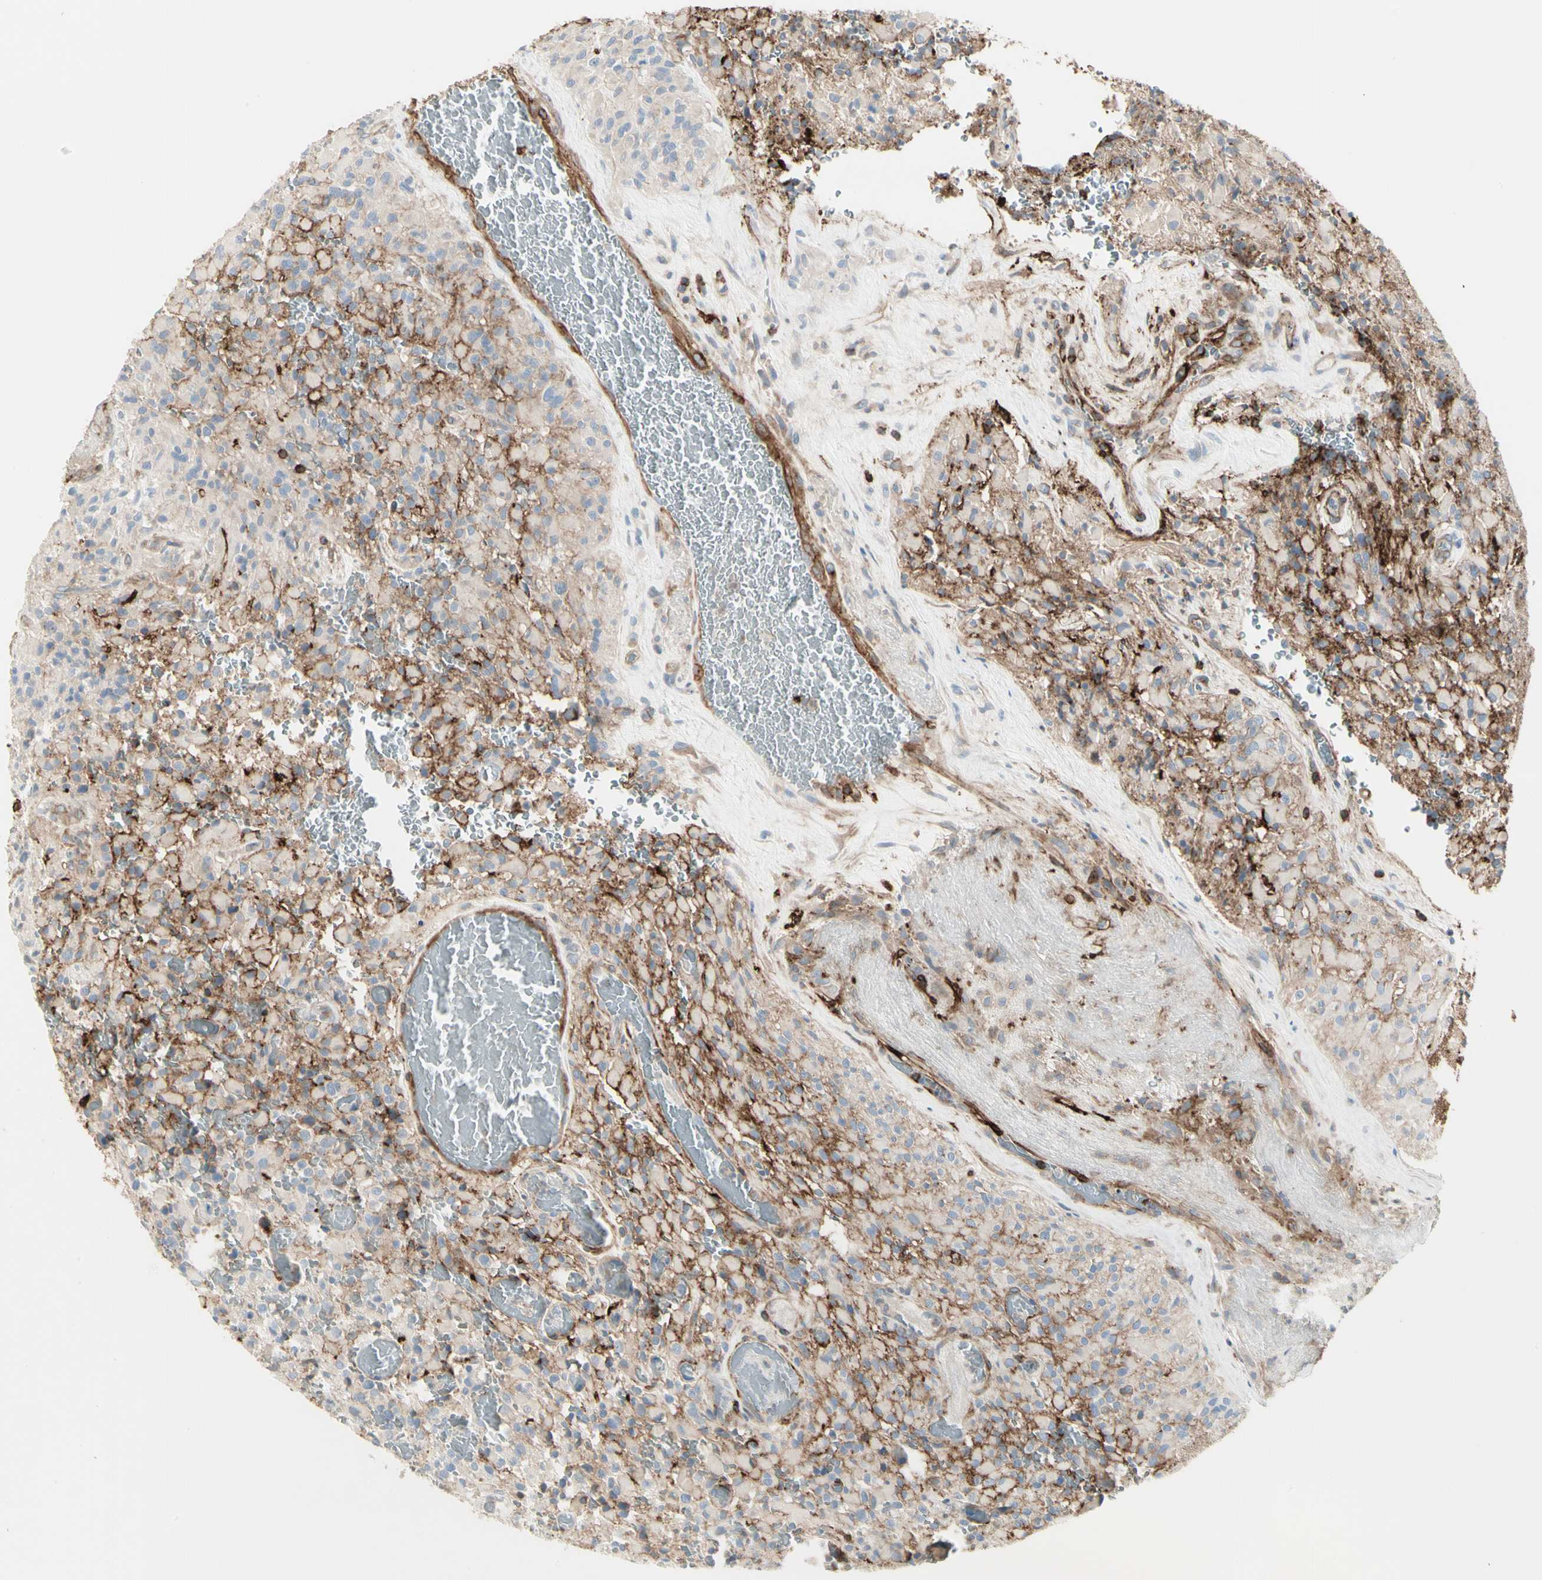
{"staining": {"intensity": "strong", "quantity": "25%-75%", "location": "cytoplasmic/membranous"}, "tissue": "glioma", "cell_type": "Tumor cells", "image_type": "cancer", "snomed": [{"axis": "morphology", "description": "Glioma, malignant, High grade"}, {"axis": "topography", "description": "Brain"}], "caption": "Immunohistochemical staining of glioma exhibits high levels of strong cytoplasmic/membranous protein staining in approximately 25%-75% of tumor cells. The staining was performed using DAB (3,3'-diaminobenzidine) to visualize the protein expression in brown, while the nuclei were stained in blue with hematoxylin (Magnification: 20x).", "gene": "CLEC2B", "patient": {"sex": "male", "age": 71}}